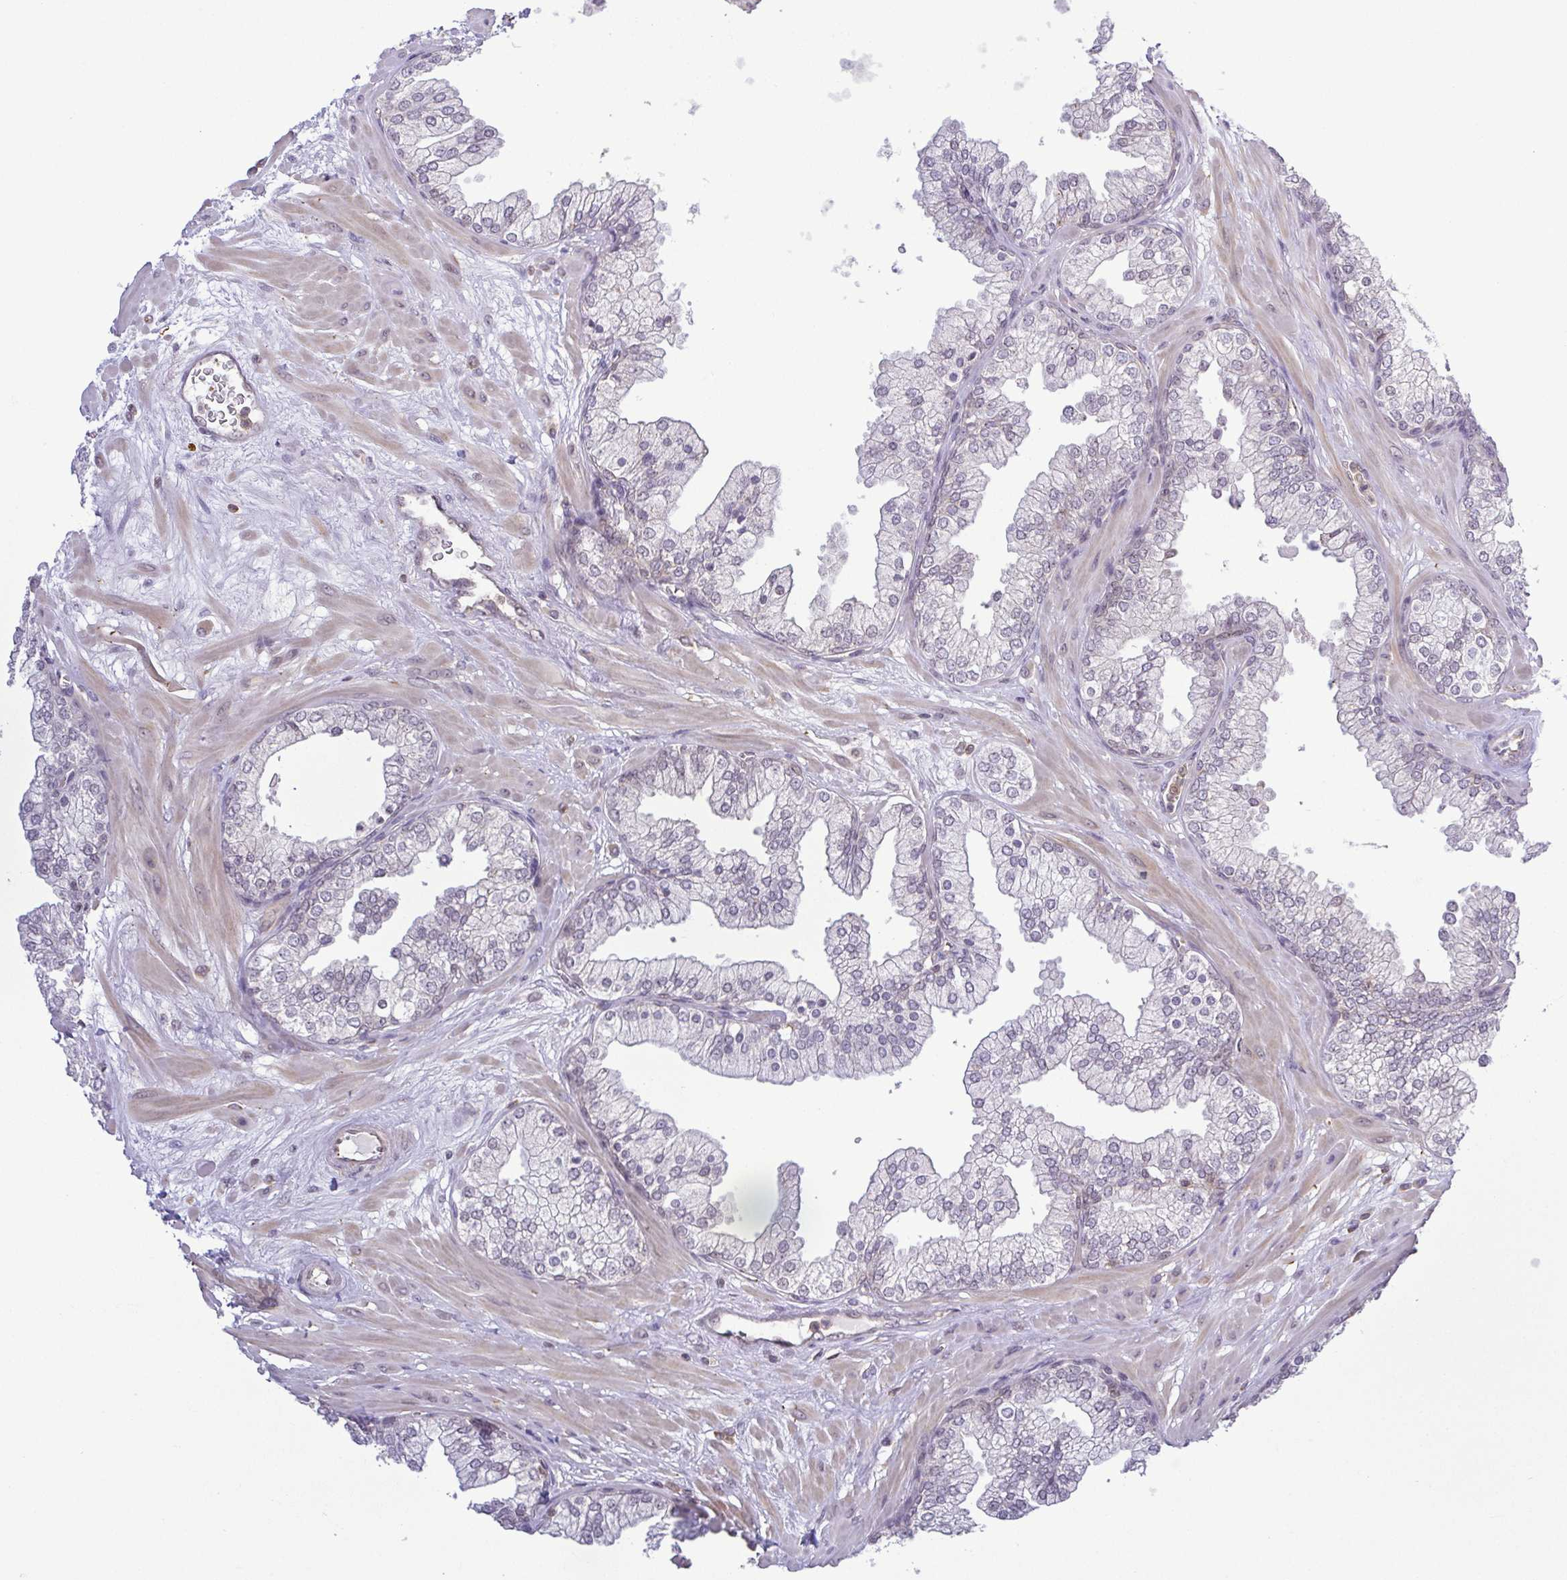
{"staining": {"intensity": "weak", "quantity": "<25%", "location": "cytoplasmic/membranous,nuclear"}, "tissue": "prostate", "cell_type": "Glandular cells", "image_type": "normal", "snomed": [{"axis": "morphology", "description": "Normal tissue, NOS"}, {"axis": "topography", "description": "Prostate"}, {"axis": "topography", "description": "Peripheral nerve tissue"}], "caption": "Immunohistochemistry of benign prostate reveals no positivity in glandular cells. Brightfield microscopy of IHC stained with DAB (3,3'-diaminobenzidine) (brown) and hematoxylin (blue), captured at high magnification.", "gene": "RSL24D1", "patient": {"sex": "male", "age": 61}}